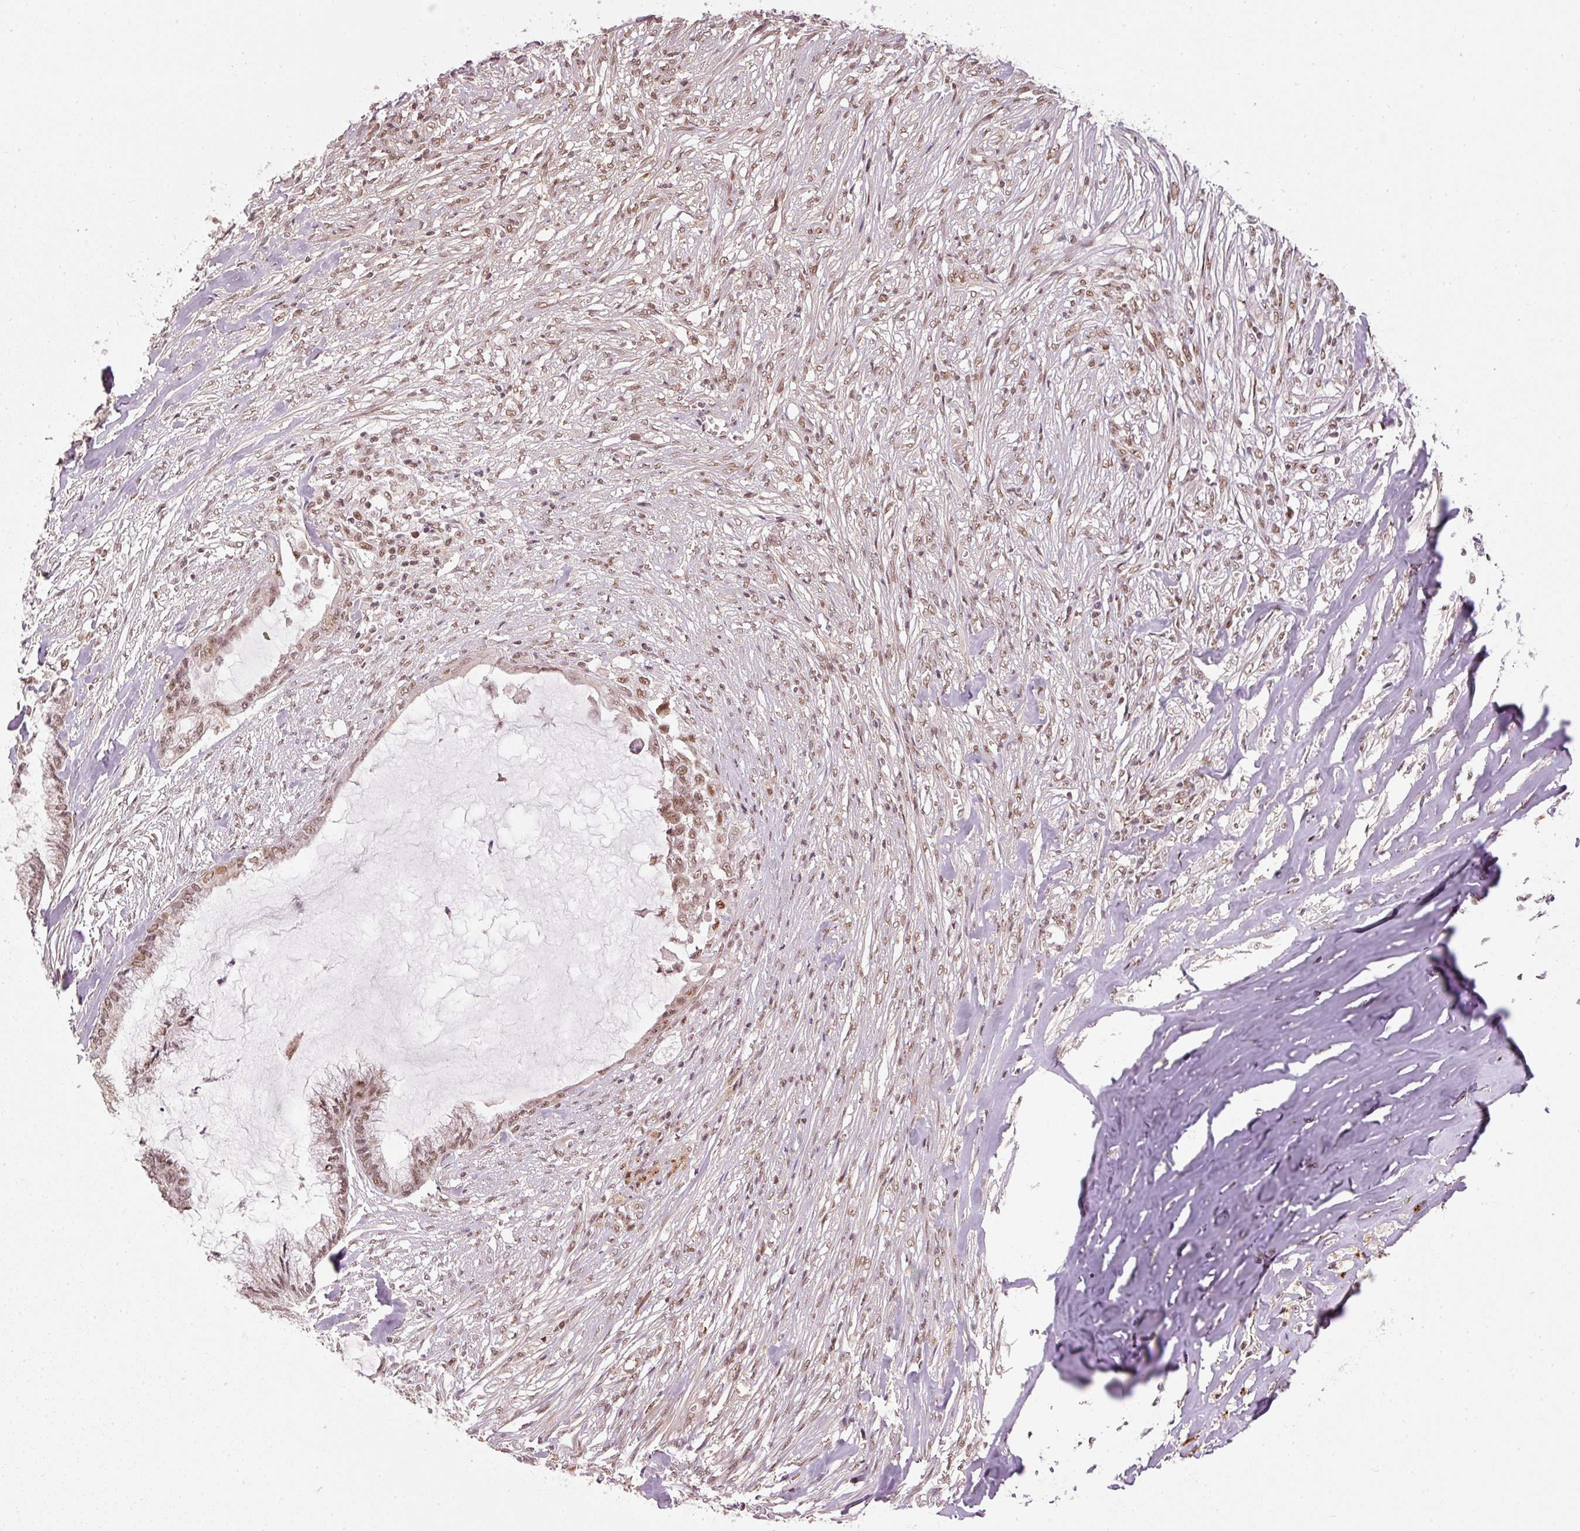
{"staining": {"intensity": "moderate", "quantity": ">75%", "location": "nuclear"}, "tissue": "endometrial cancer", "cell_type": "Tumor cells", "image_type": "cancer", "snomed": [{"axis": "morphology", "description": "Adenocarcinoma, NOS"}, {"axis": "topography", "description": "Endometrium"}], "caption": "A histopathology image showing moderate nuclear expression in approximately >75% of tumor cells in adenocarcinoma (endometrial), as visualized by brown immunohistochemical staining.", "gene": "THOC6", "patient": {"sex": "female", "age": 86}}